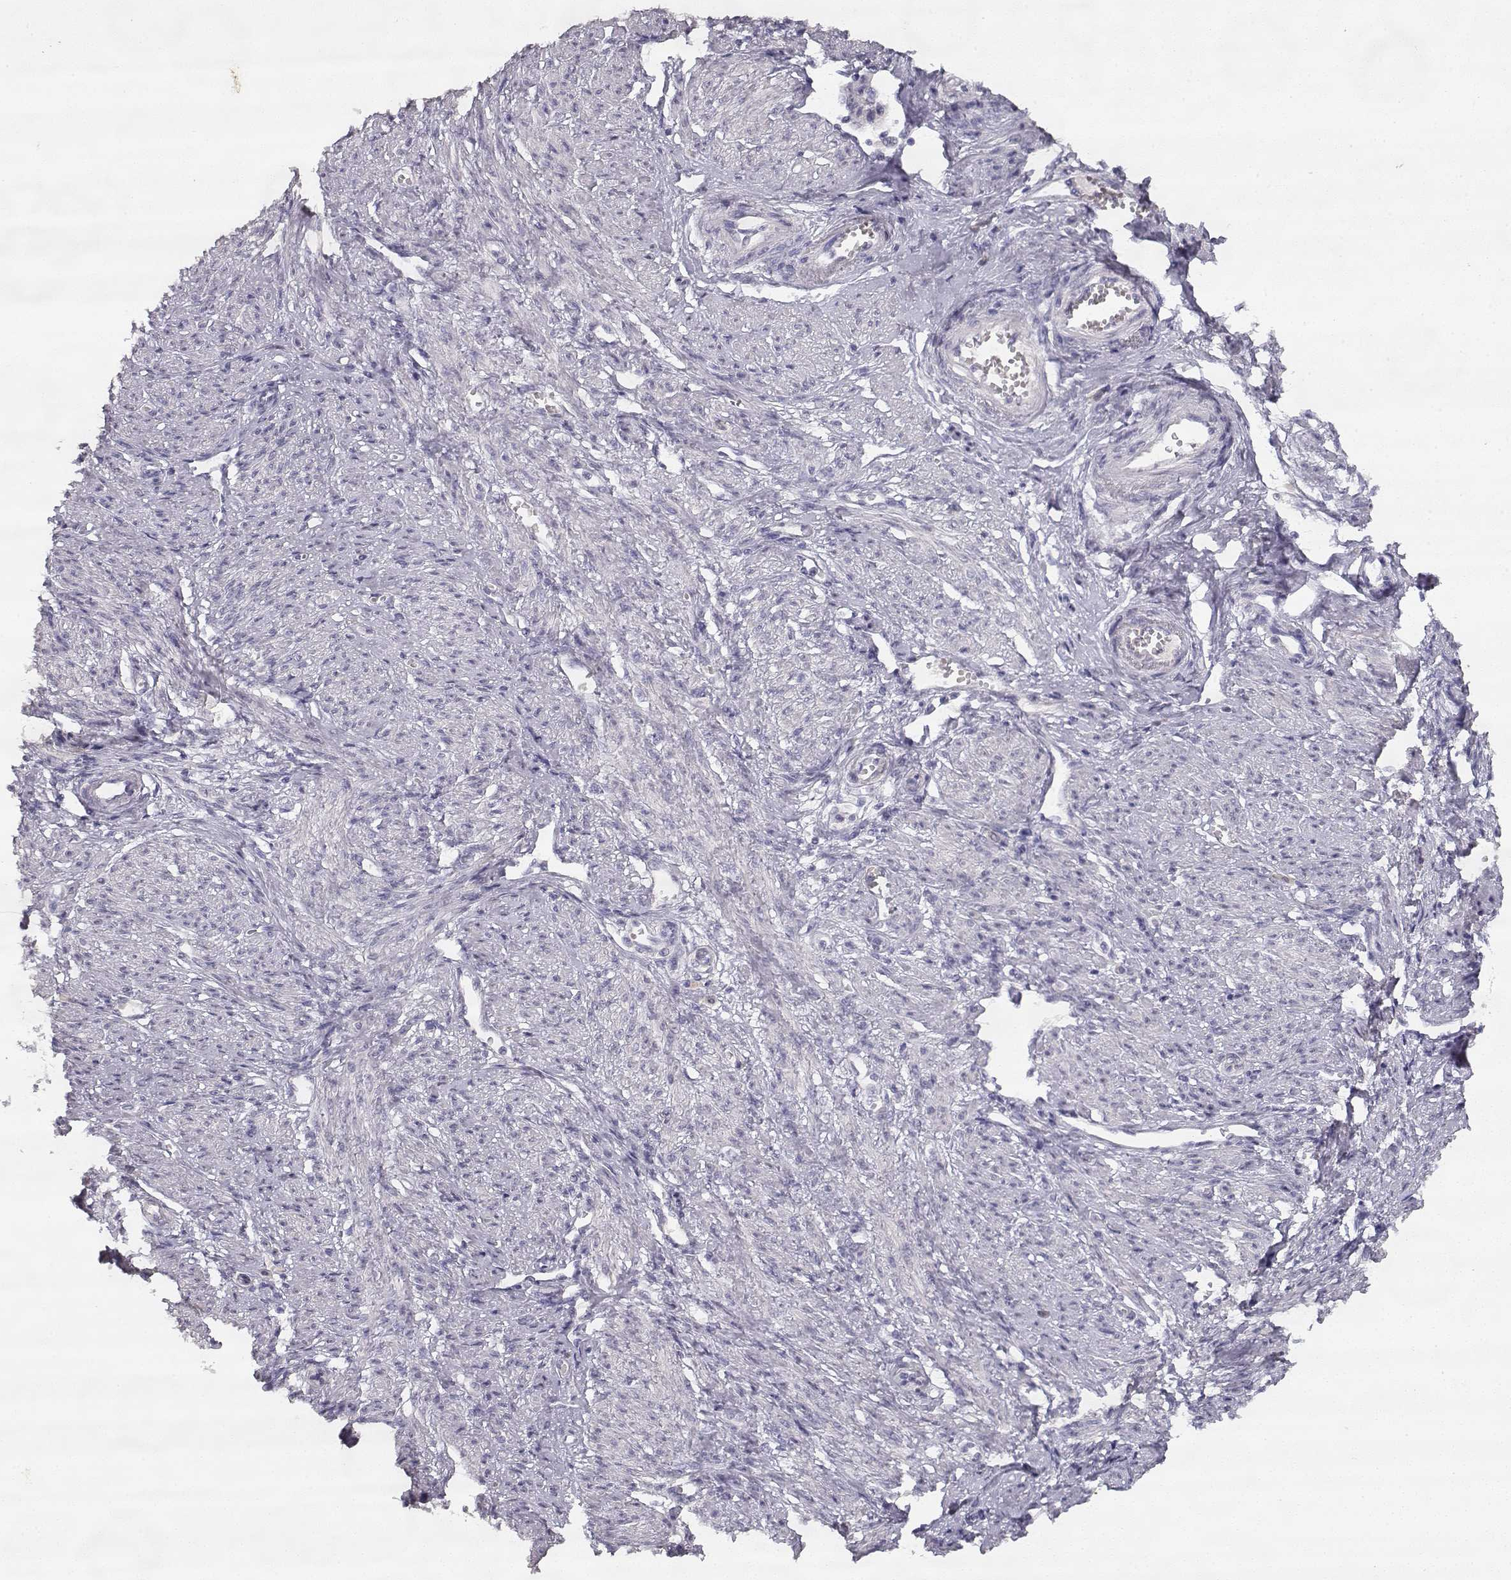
{"staining": {"intensity": "negative", "quantity": "none", "location": "none"}, "tissue": "endometrial cancer", "cell_type": "Tumor cells", "image_type": "cancer", "snomed": [{"axis": "morphology", "description": "Adenocarcinoma, NOS"}, {"axis": "topography", "description": "Endometrium"}], "caption": "Immunohistochemistry (IHC) of endometrial adenocarcinoma displays no positivity in tumor cells. (DAB immunohistochemistry, high magnification).", "gene": "TPH2", "patient": {"sex": "female", "age": 86}}